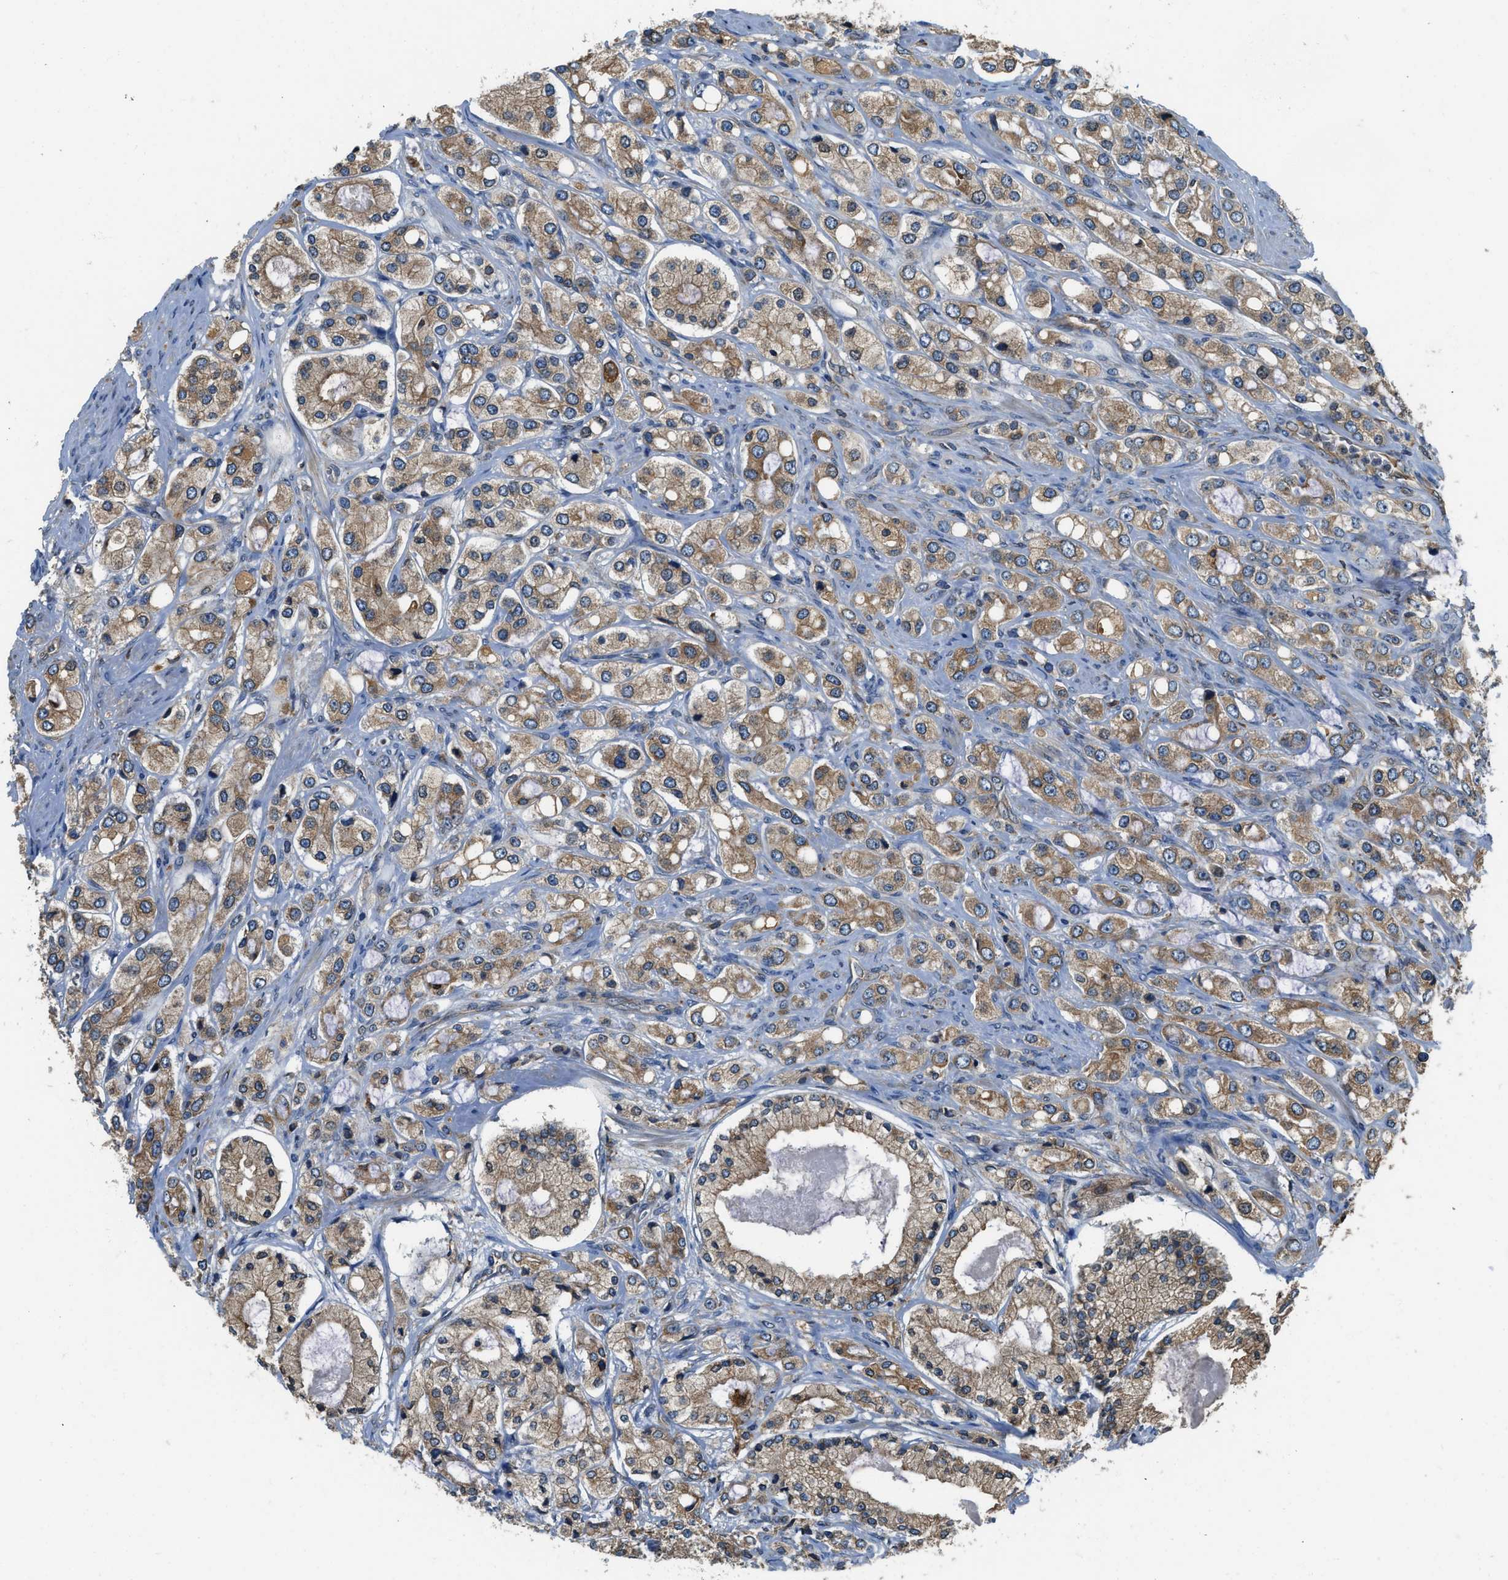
{"staining": {"intensity": "moderate", "quantity": ">75%", "location": "cytoplasmic/membranous"}, "tissue": "prostate cancer", "cell_type": "Tumor cells", "image_type": "cancer", "snomed": [{"axis": "morphology", "description": "Adenocarcinoma, High grade"}, {"axis": "topography", "description": "Prostate"}], "caption": "DAB (3,3'-diaminobenzidine) immunohistochemical staining of prostate adenocarcinoma (high-grade) displays moderate cytoplasmic/membranous protein expression in about >75% of tumor cells.", "gene": "BCAP31", "patient": {"sex": "male", "age": 65}}